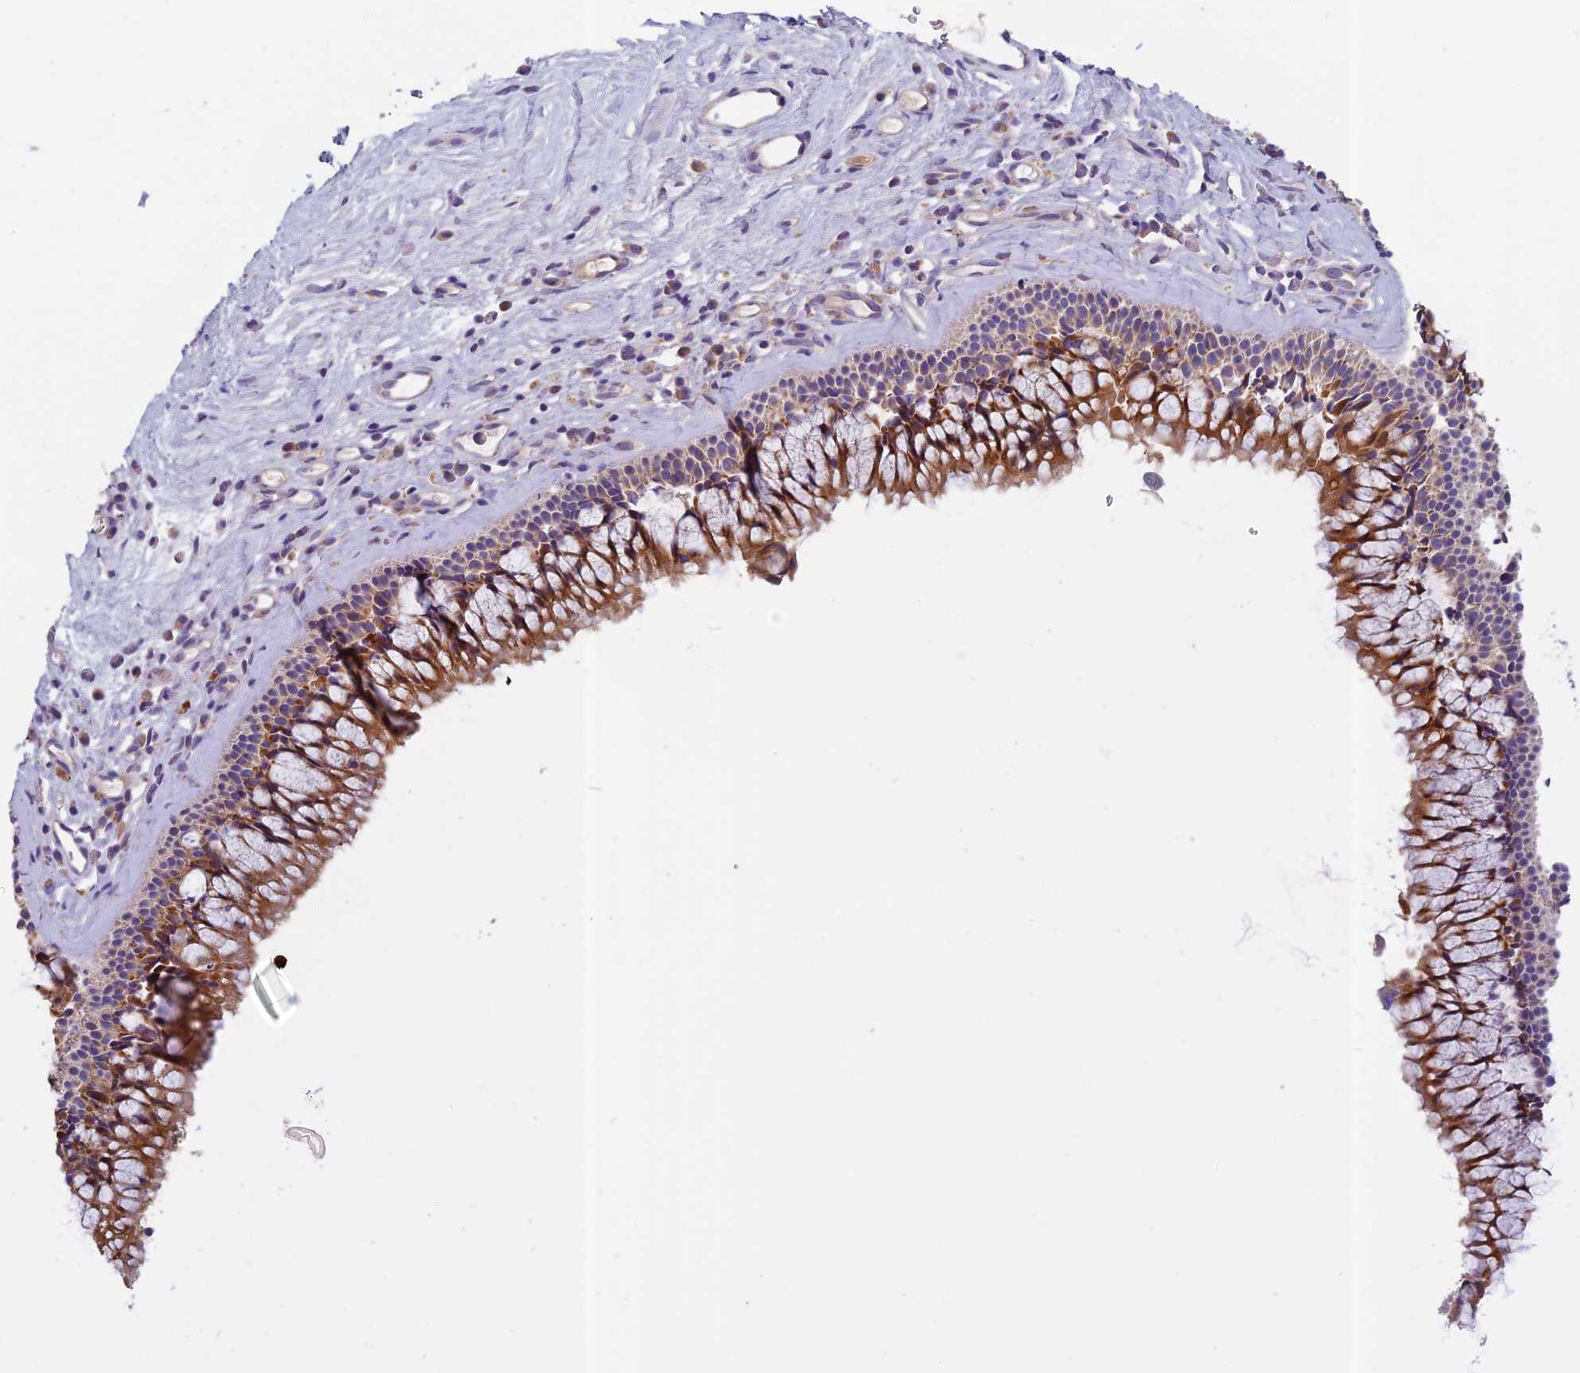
{"staining": {"intensity": "moderate", "quantity": "25%-75%", "location": "cytoplasmic/membranous"}, "tissue": "nasopharynx", "cell_type": "Respiratory epithelial cells", "image_type": "normal", "snomed": [{"axis": "morphology", "description": "Normal tissue, NOS"}, {"axis": "morphology", "description": "Inflammation, NOS"}, {"axis": "morphology", "description": "Malignant melanoma, Metastatic site"}, {"axis": "topography", "description": "Nasopharynx"}], "caption": "The immunohistochemical stain shows moderate cytoplasmic/membranous staining in respiratory epithelial cells of benign nasopharynx.", "gene": "SEMA7A", "patient": {"sex": "male", "age": 70}}